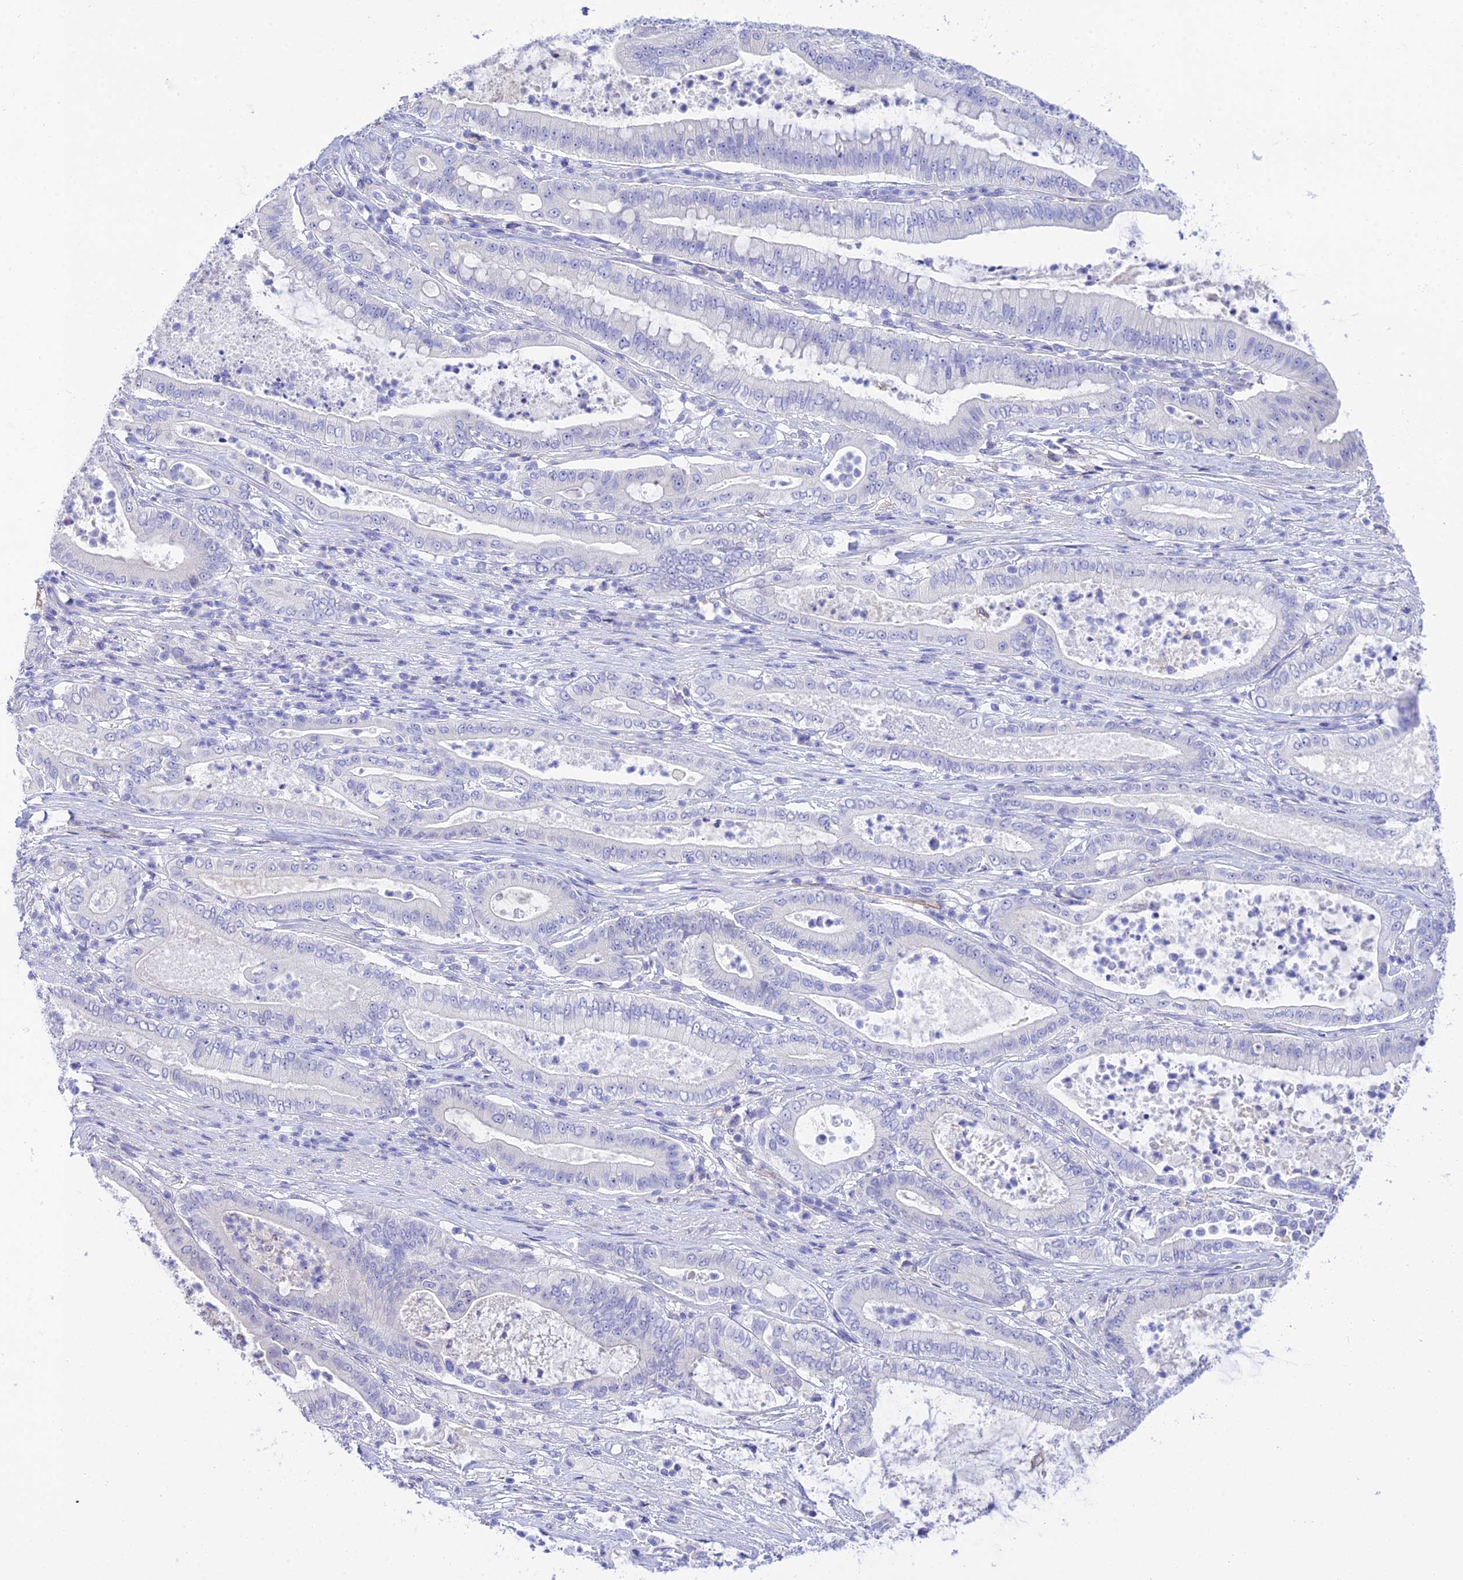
{"staining": {"intensity": "negative", "quantity": "none", "location": "none"}, "tissue": "pancreatic cancer", "cell_type": "Tumor cells", "image_type": "cancer", "snomed": [{"axis": "morphology", "description": "Adenocarcinoma, NOS"}, {"axis": "topography", "description": "Pancreas"}], "caption": "DAB immunohistochemical staining of human adenocarcinoma (pancreatic) demonstrates no significant positivity in tumor cells.", "gene": "DEFB107A", "patient": {"sex": "male", "age": 71}}